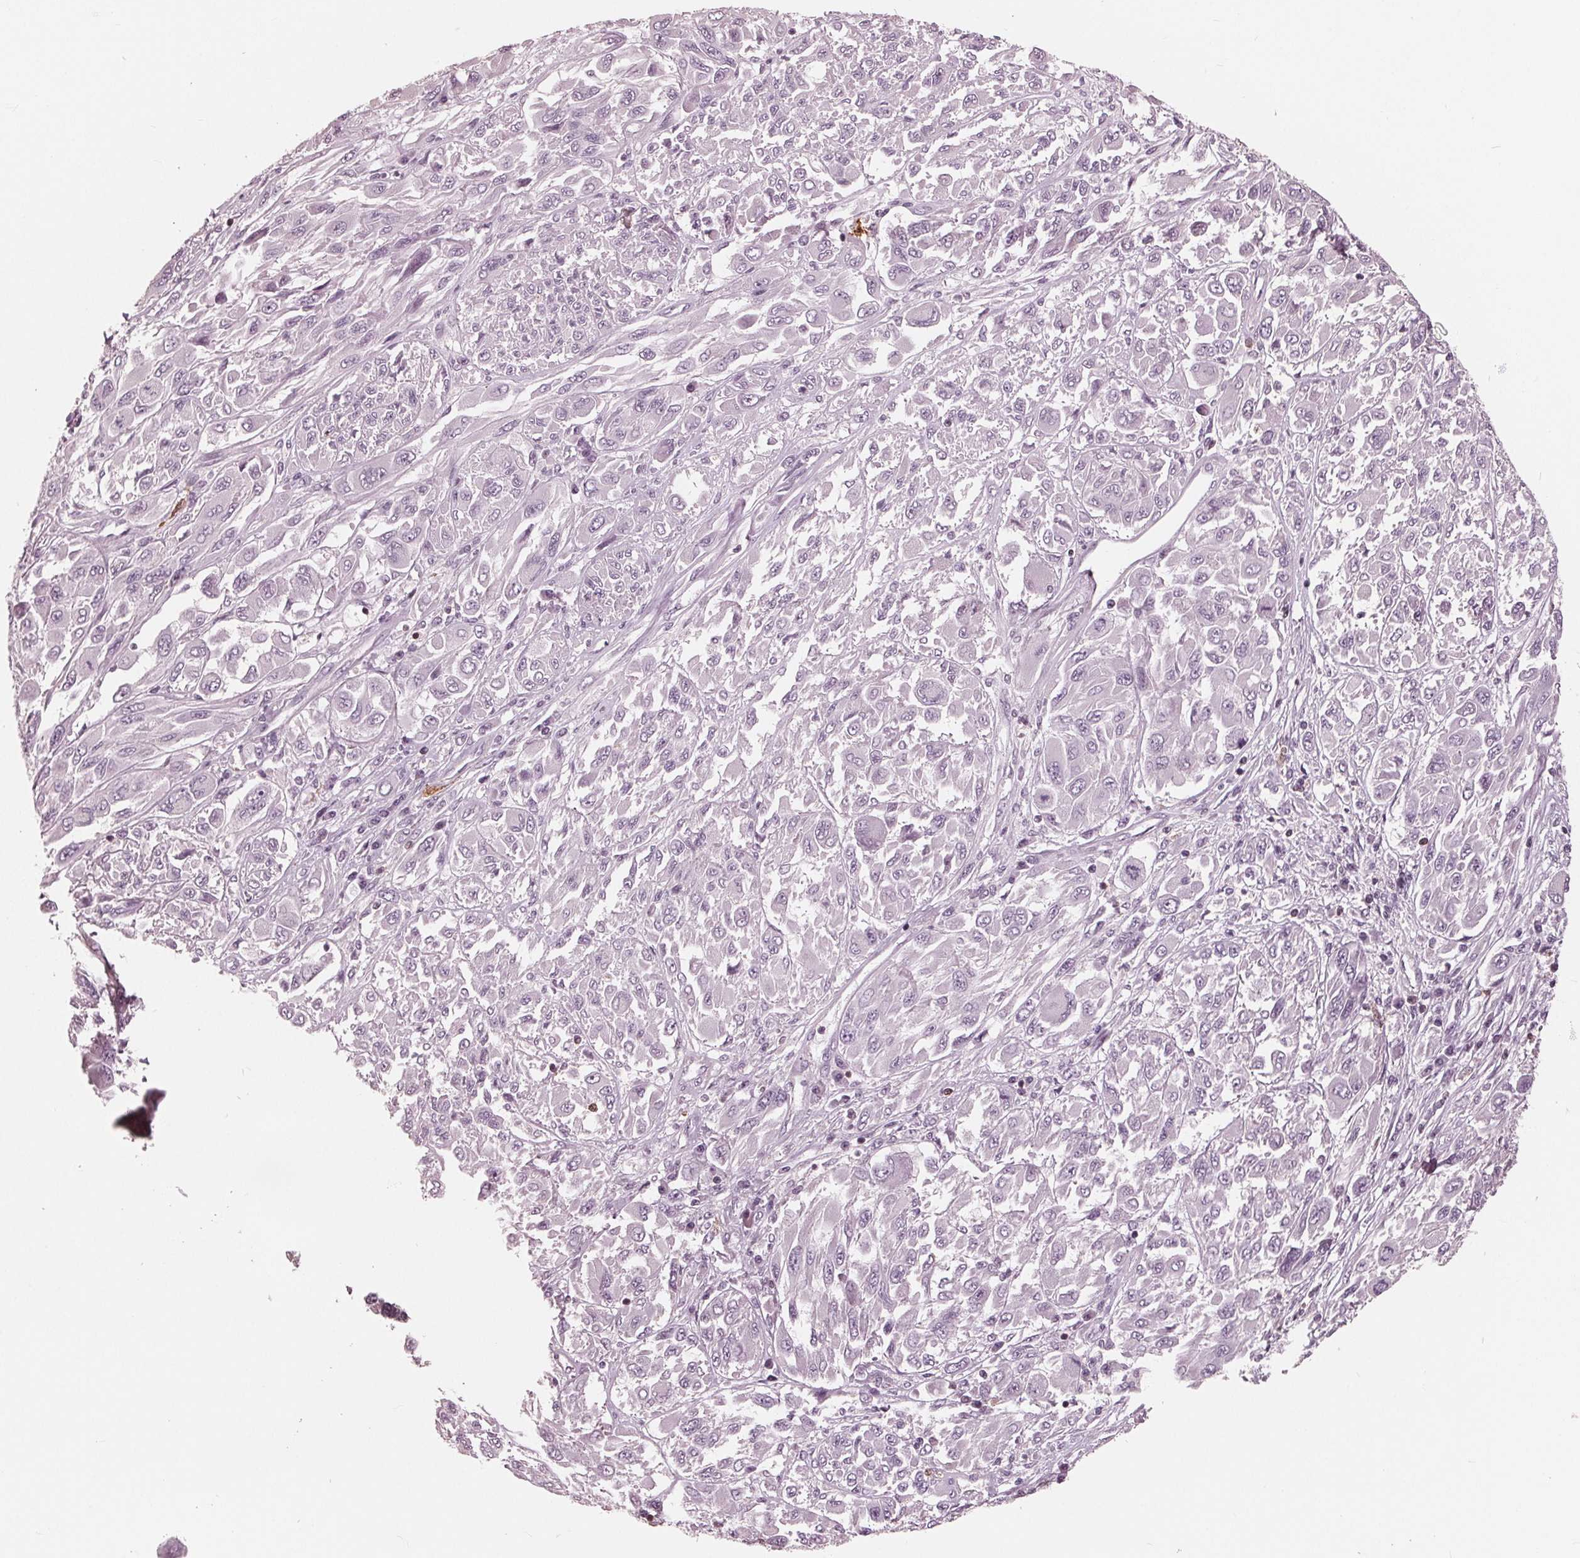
{"staining": {"intensity": "negative", "quantity": "none", "location": "none"}, "tissue": "melanoma", "cell_type": "Tumor cells", "image_type": "cancer", "snomed": [{"axis": "morphology", "description": "Malignant melanoma, NOS"}, {"axis": "topography", "description": "Skin"}], "caption": "This photomicrograph is of melanoma stained with IHC to label a protein in brown with the nuclei are counter-stained blue. There is no positivity in tumor cells.", "gene": "ING3", "patient": {"sex": "female", "age": 91}}